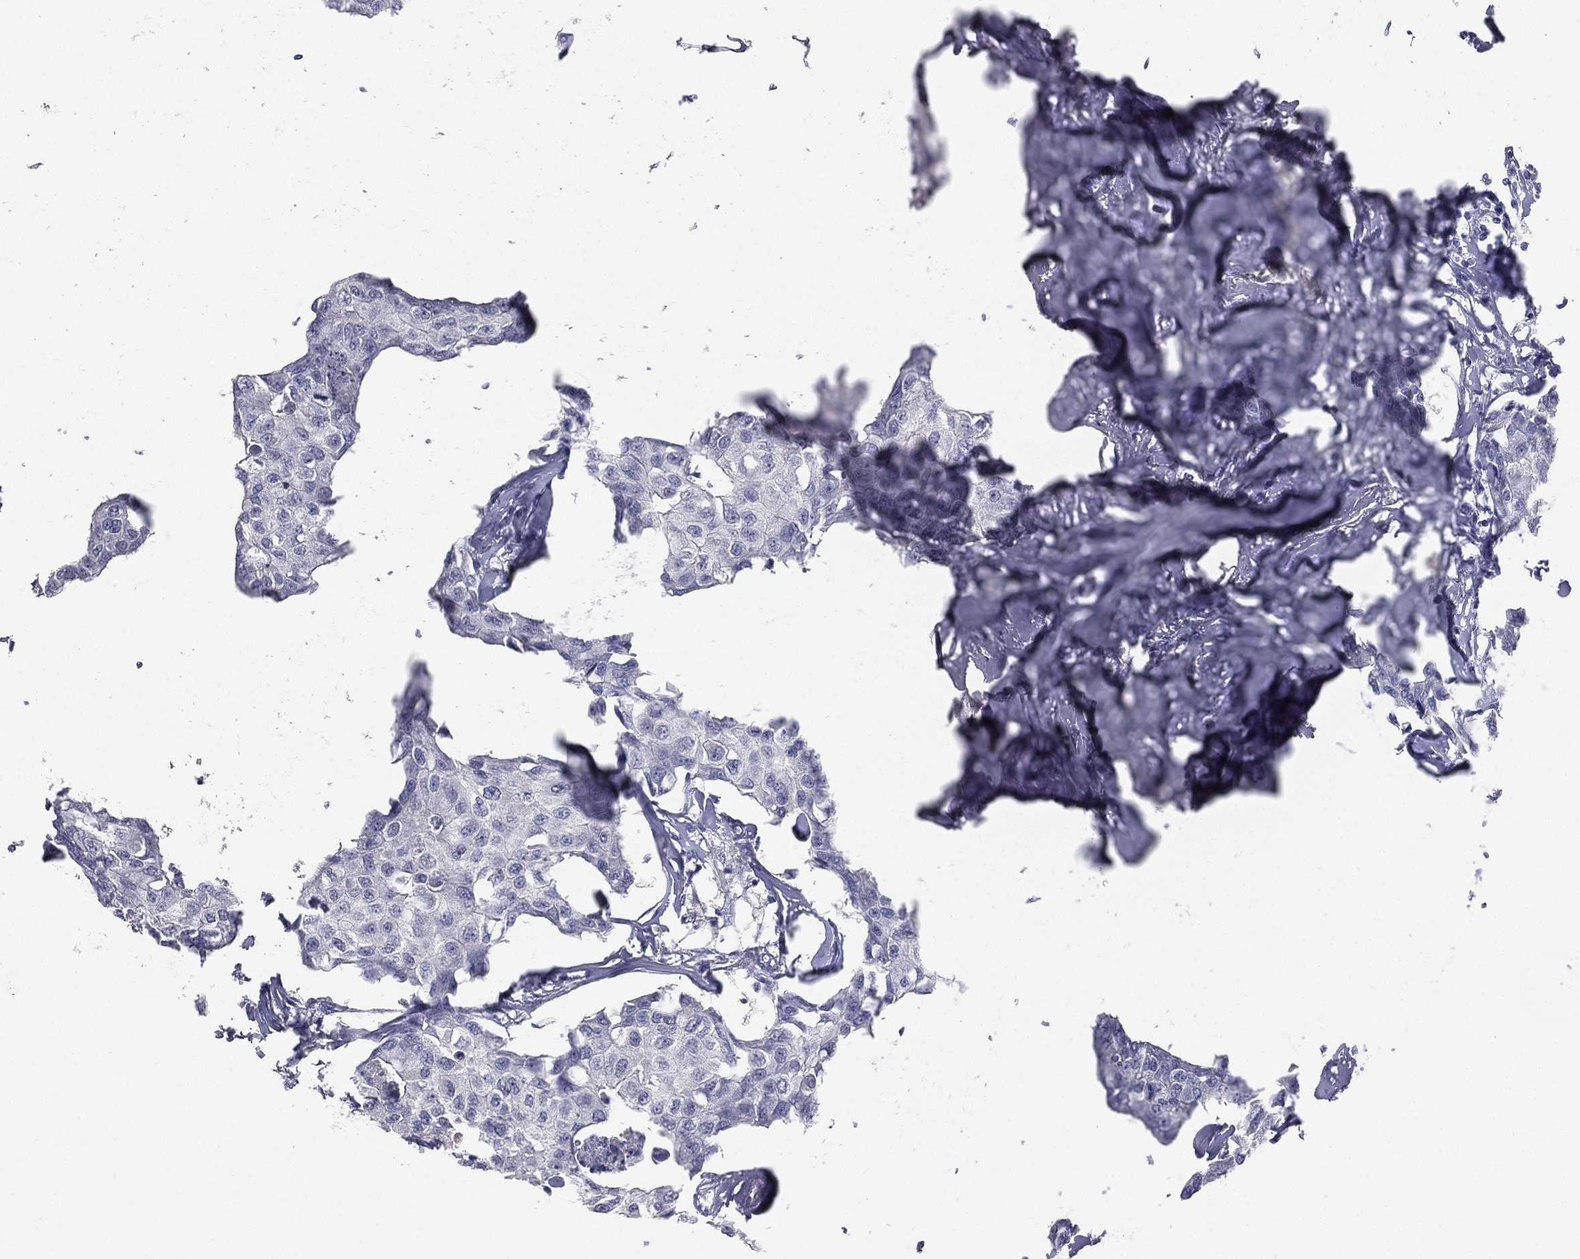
{"staining": {"intensity": "negative", "quantity": "none", "location": "none"}, "tissue": "breast cancer", "cell_type": "Tumor cells", "image_type": "cancer", "snomed": [{"axis": "morphology", "description": "Duct carcinoma"}, {"axis": "topography", "description": "Breast"}], "caption": "Tumor cells are negative for brown protein staining in breast infiltrating ductal carcinoma.", "gene": "DMKN", "patient": {"sex": "female", "age": 80}}